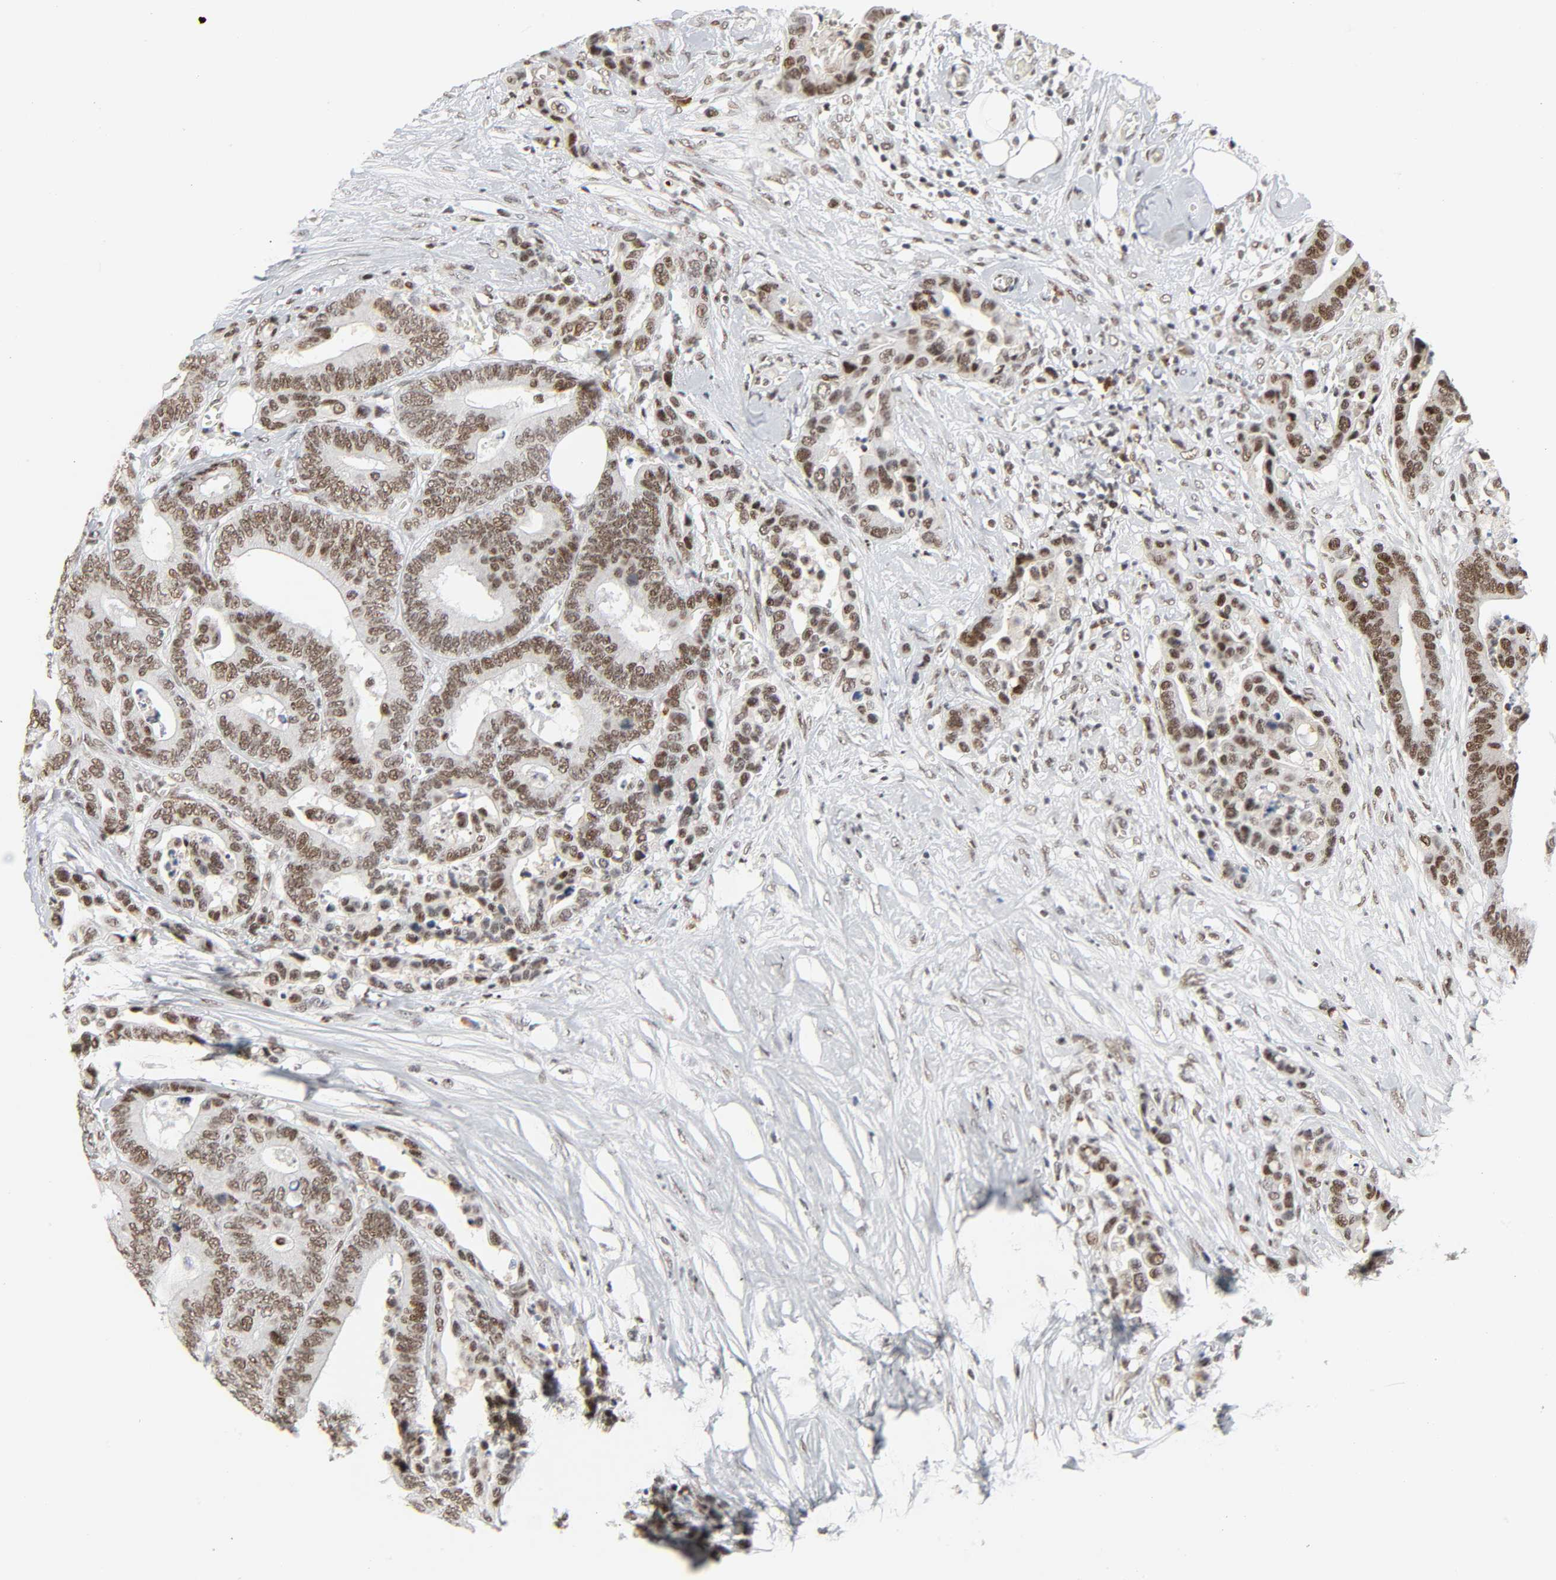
{"staining": {"intensity": "moderate", "quantity": ">75%", "location": "nuclear"}, "tissue": "colorectal cancer", "cell_type": "Tumor cells", "image_type": "cancer", "snomed": [{"axis": "morphology", "description": "Adenocarcinoma, NOS"}, {"axis": "topography", "description": "Colon"}], "caption": "Colorectal cancer (adenocarcinoma) was stained to show a protein in brown. There is medium levels of moderate nuclear expression in approximately >75% of tumor cells.", "gene": "CREBBP", "patient": {"sex": "male", "age": 82}}